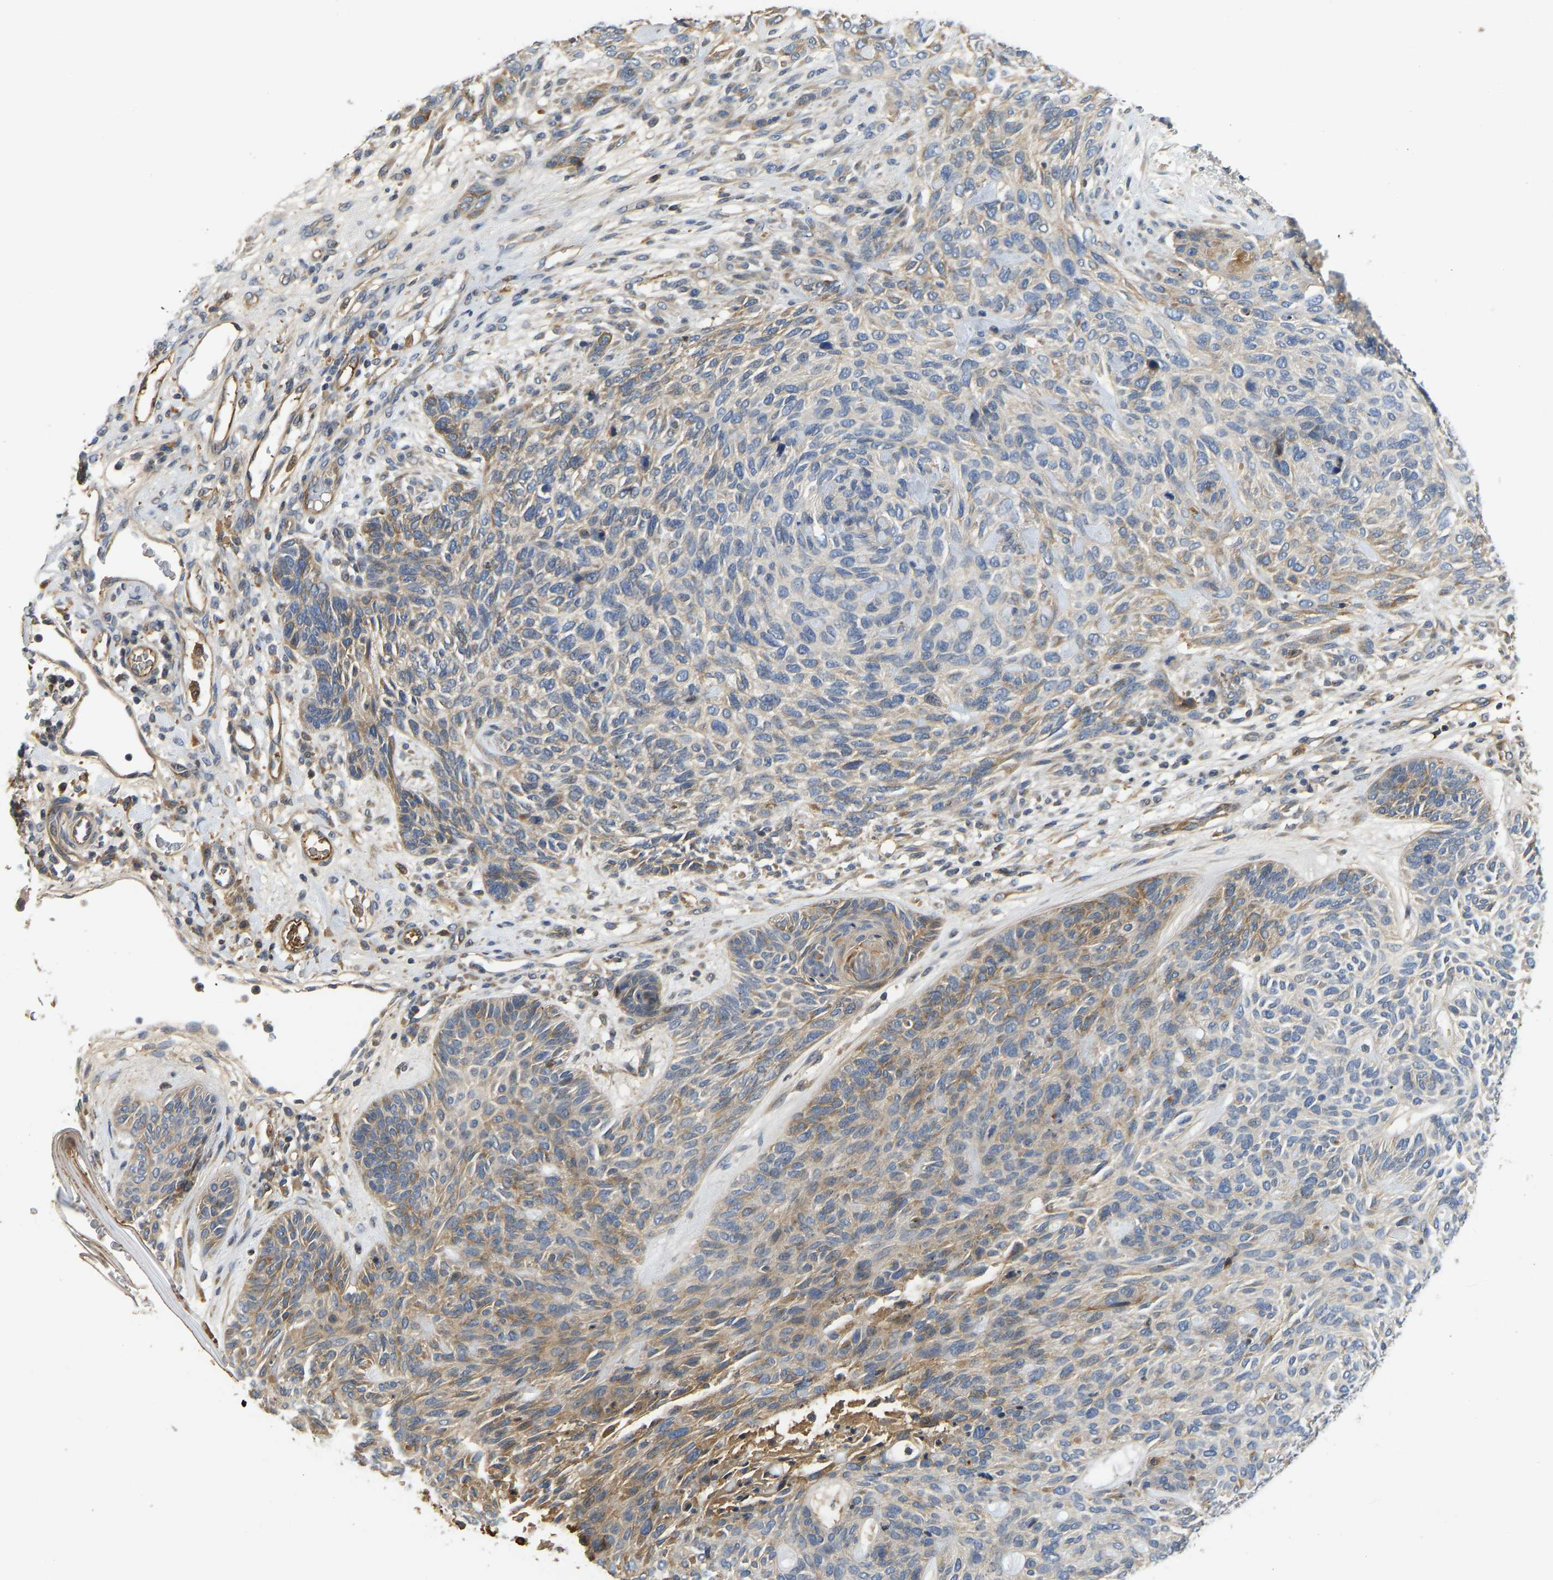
{"staining": {"intensity": "moderate", "quantity": "25%-75%", "location": "cytoplasmic/membranous"}, "tissue": "skin cancer", "cell_type": "Tumor cells", "image_type": "cancer", "snomed": [{"axis": "morphology", "description": "Basal cell carcinoma"}, {"axis": "topography", "description": "Skin"}], "caption": "Immunohistochemical staining of human skin cancer (basal cell carcinoma) shows moderate cytoplasmic/membranous protein staining in approximately 25%-75% of tumor cells.", "gene": "VCPKMT", "patient": {"sex": "male", "age": 55}}